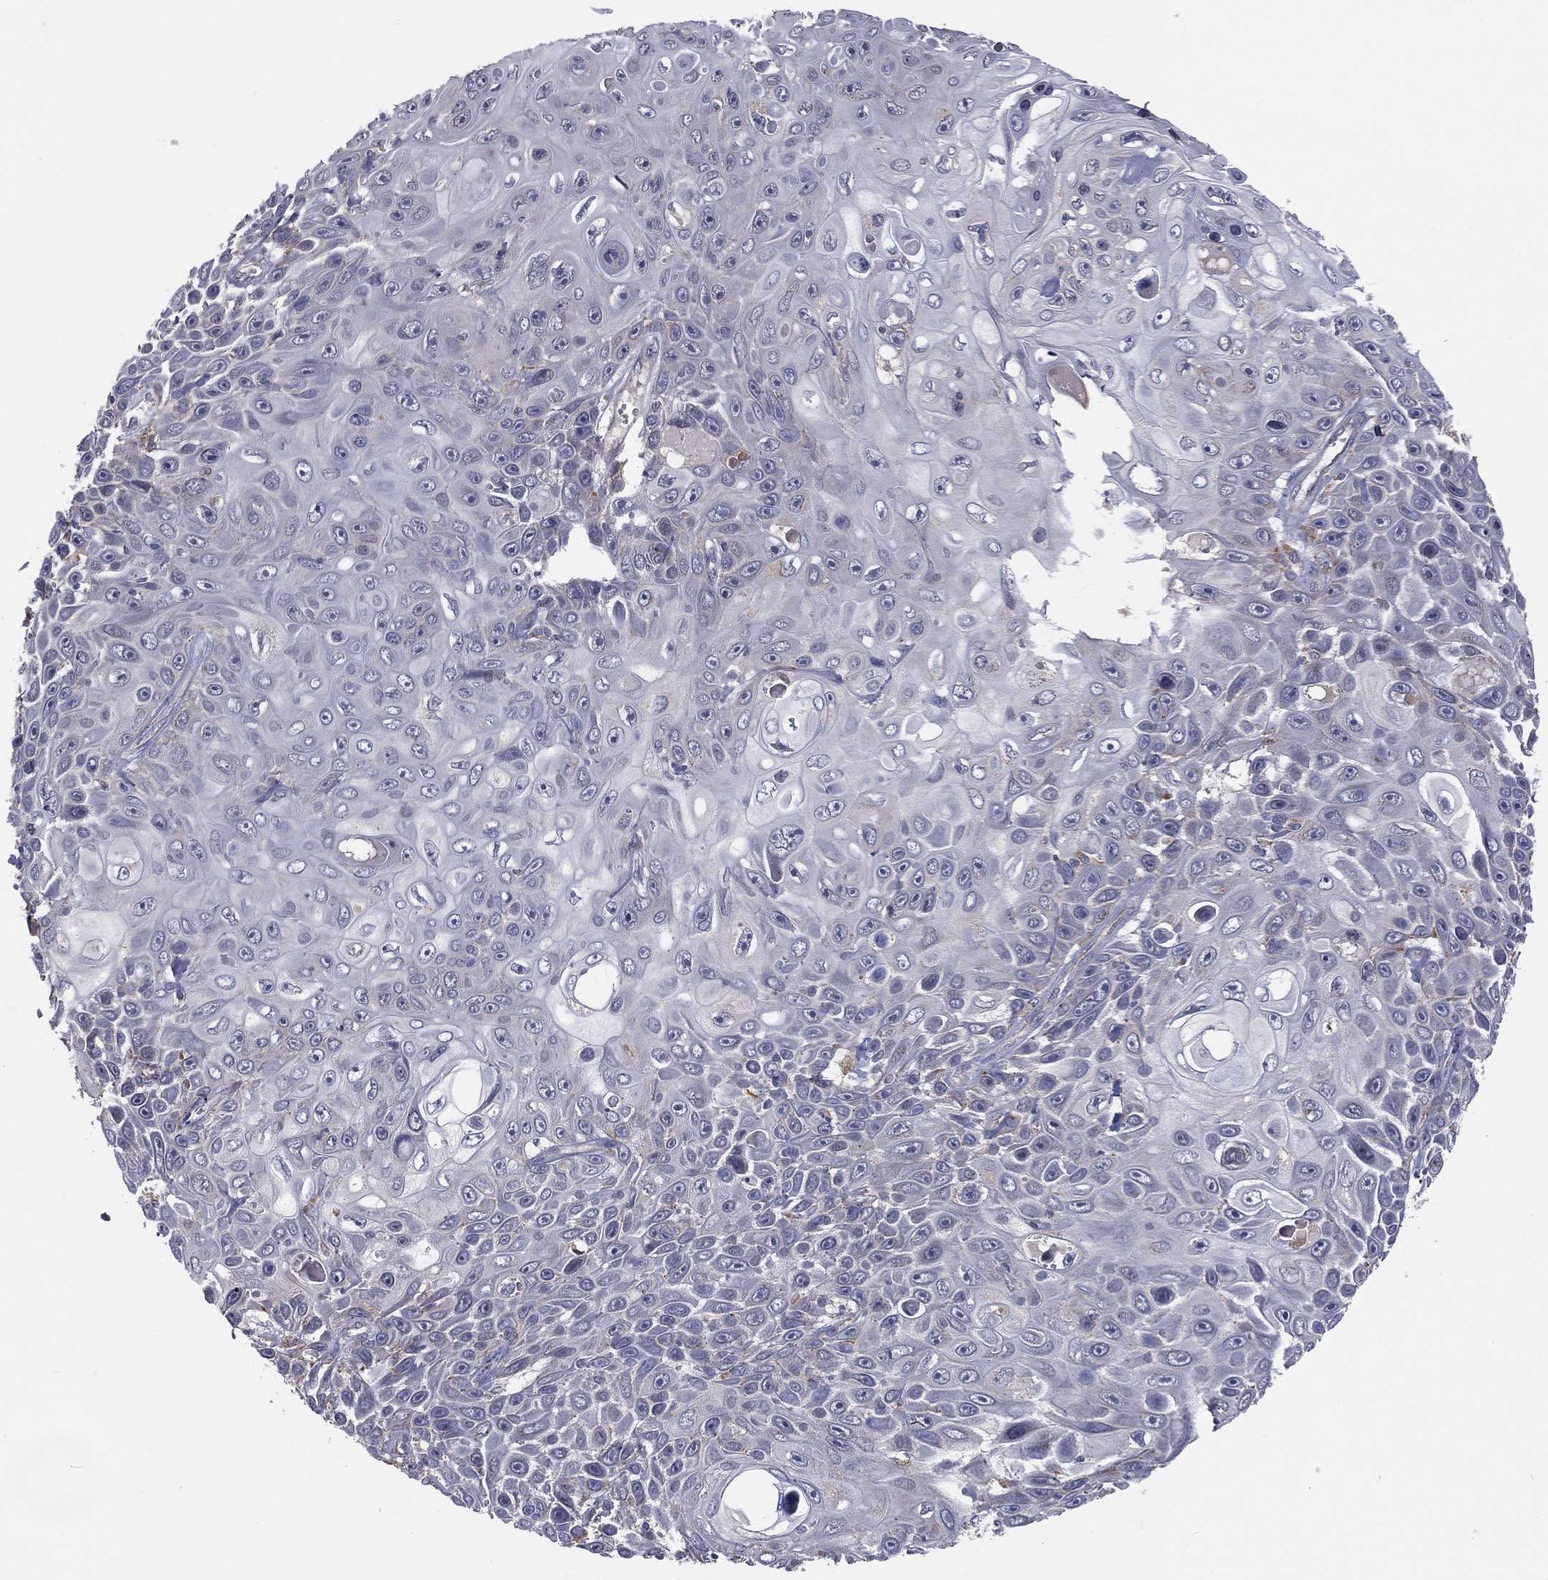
{"staining": {"intensity": "negative", "quantity": "none", "location": "none"}, "tissue": "skin cancer", "cell_type": "Tumor cells", "image_type": "cancer", "snomed": [{"axis": "morphology", "description": "Squamous cell carcinoma, NOS"}, {"axis": "topography", "description": "Skin"}], "caption": "An immunohistochemistry micrograph of skin cancer is shown. There is no staining in tumor cells of skin cancer.", "gene": "STARD3", "patient": {"sex": "male", "age": 82}}